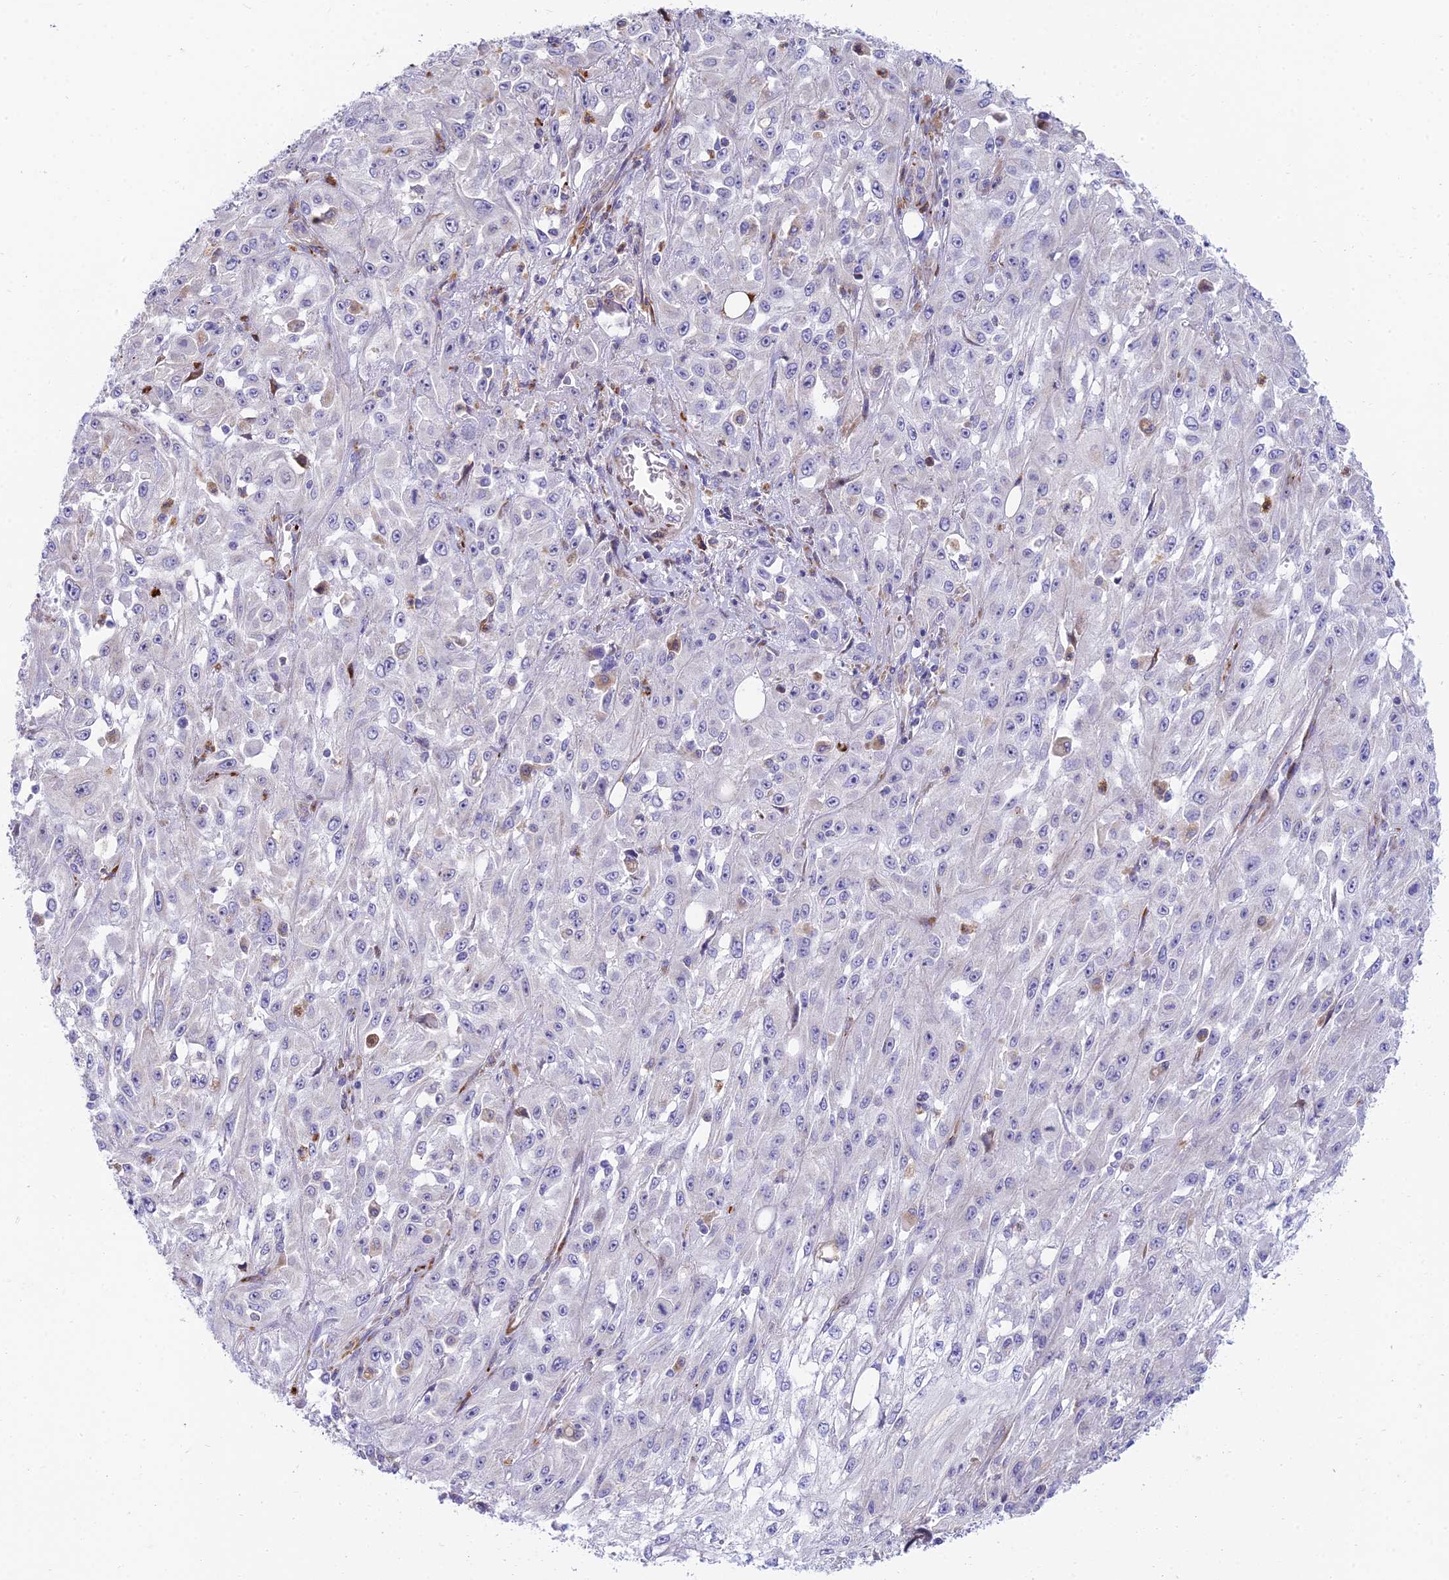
{"staining": {"intensity": "negative", "quantity": "none", "location": "none"}, "tissue": "skin cancer", "cell_type": "Tumor cells", "image_type": "cancer", "snomed": [{"axis": "morphology", "description": "Squamous cell carcinoma, NOS"}, {"axis": "morphology", "description": "Squamous cell carcinoma, metastatic, NOS"}, {"axis": "topography", "description": "Skin"}, {"axis": "topography", "description": "Lymph node"}], "caption": "An image of human skin cancer (metastatic squamous cell carcinoma) is negative for staining in tumor cells.", "gene": "CLCN7", "patient": {"sex": "male", "age": 75}}